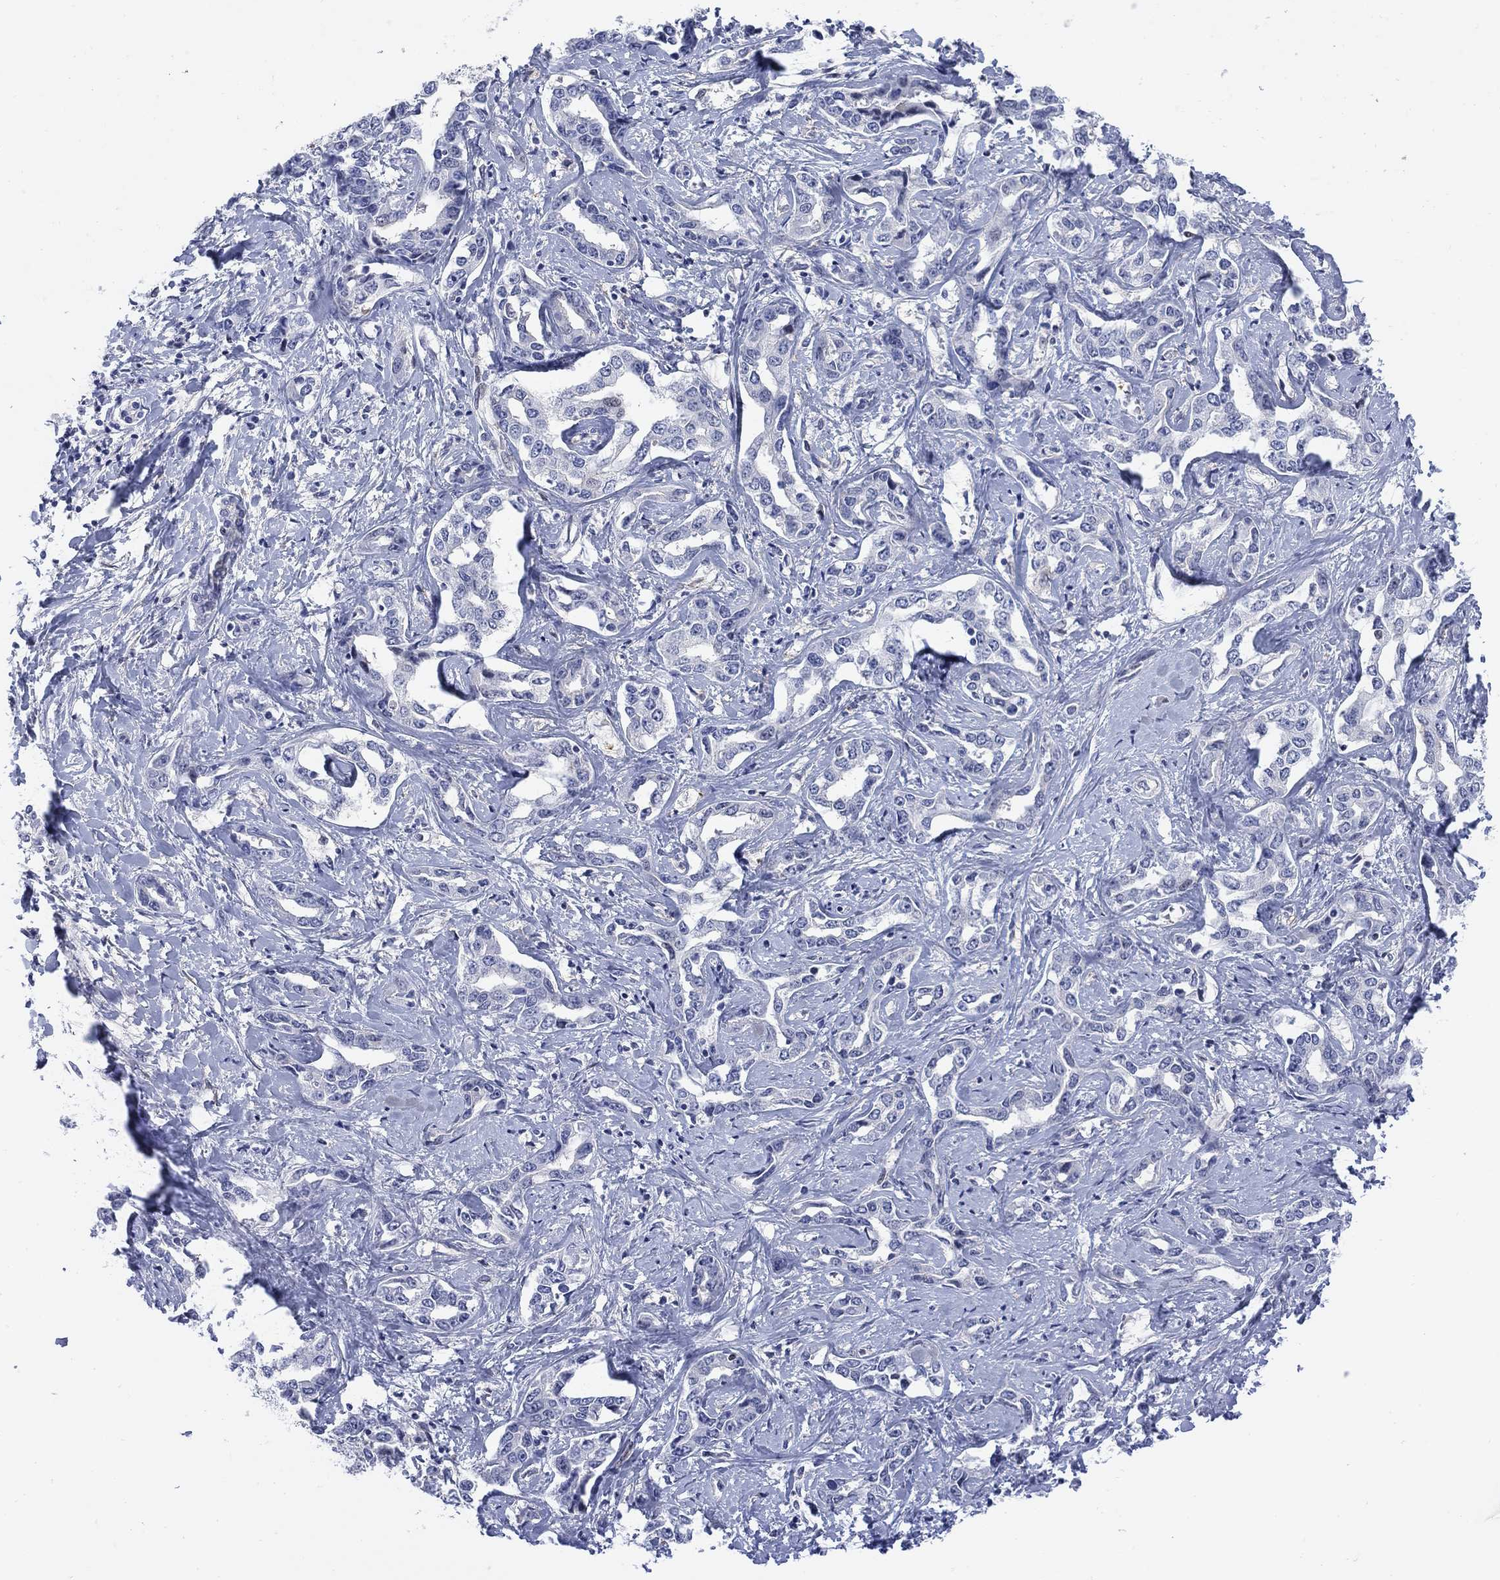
{"staining": {"intensity": "negative", "quantity": "none", "location": "none"}, "tissue": "liver cancer", "cell_type": "Tumor cells", "image_type": "cancer", "snomed": [{"axis": "morphology", "description": "Cholangiocarcinoma"}, {"axis": "topography", "description": "Liver"}], "caption": "Immunohistochemistry histopathology image of neoplastic tissue: human liver cancer (cholangiocarcinoma) stained with DAB displays no significant protein staining in tumor cells.", "gene": "MYO3A", "patient": {"sex": "male", "age": 59}}